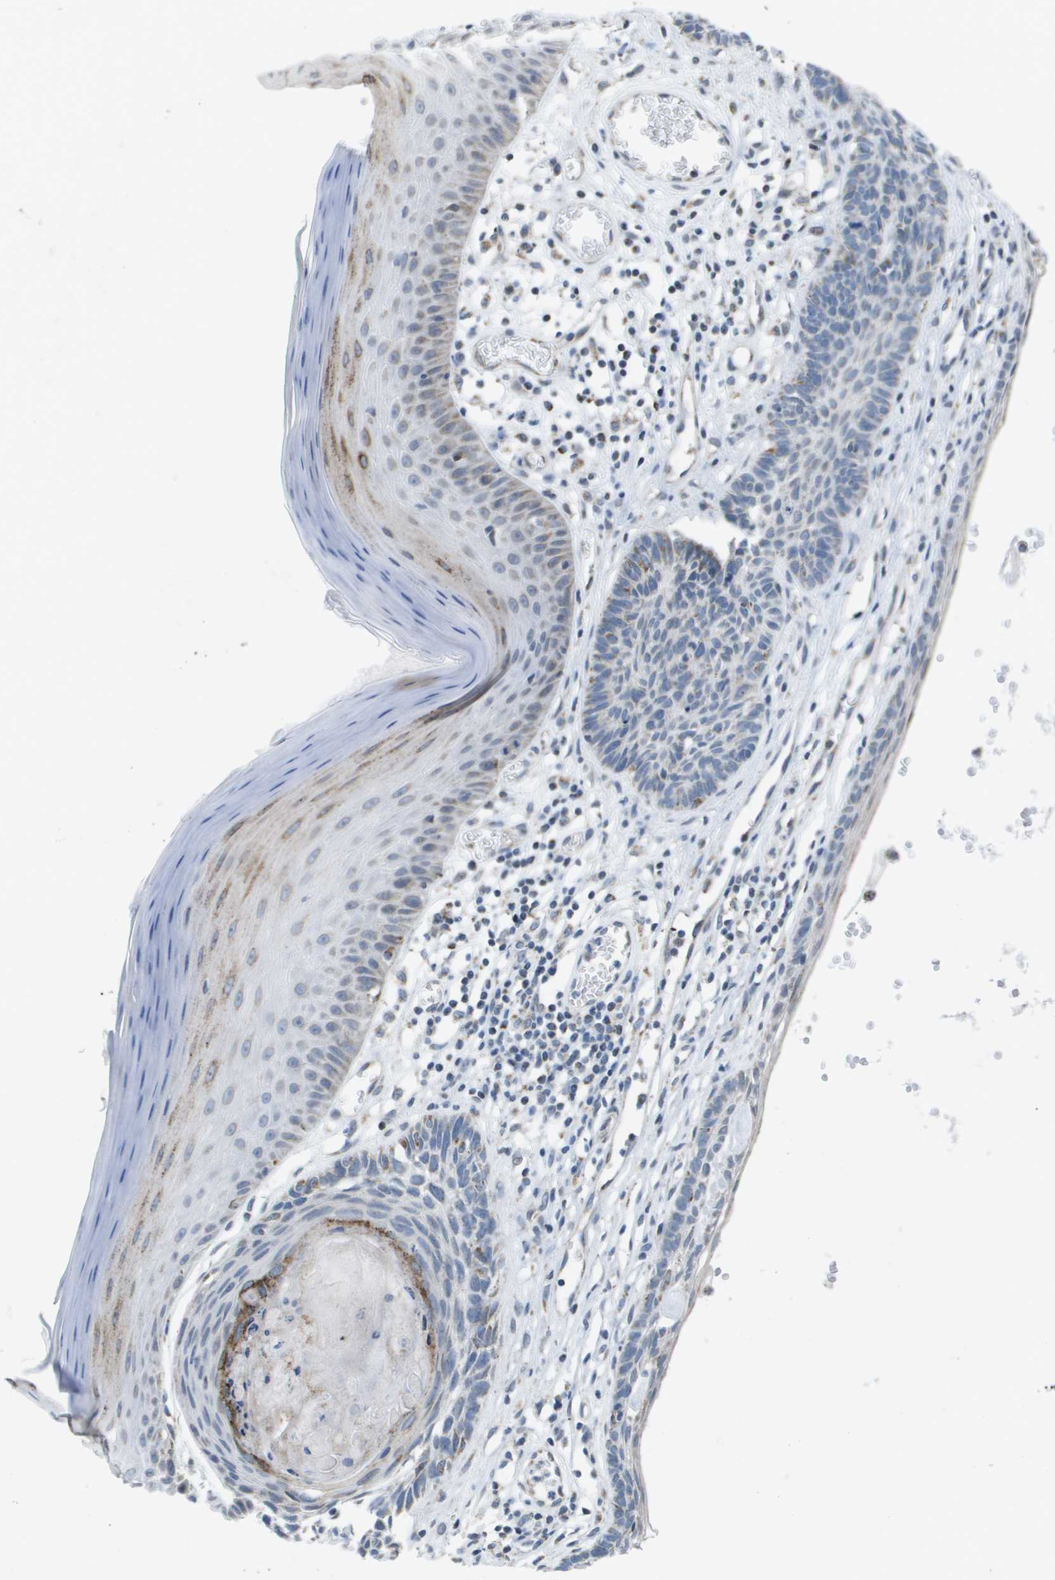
{"staining": {"intensity": "moderate", "quantity": "<25%", "location": "cytoplasmic/membranous"}, "tissue": "skin cancer", "cell_type": "Tumor cells", "image_type": "cancer", "snomed": [{"axis": "morphology", "description": "Basal cell carcinoma"}, {"axis": "topography", "description": "Skin"}], "caption": "Skin basal cell carcinoma stained with a protein marker shows moderate staining in tumor cells.", "gene": "TMEM223", "patient": {"sex": "male", "age": 67}}